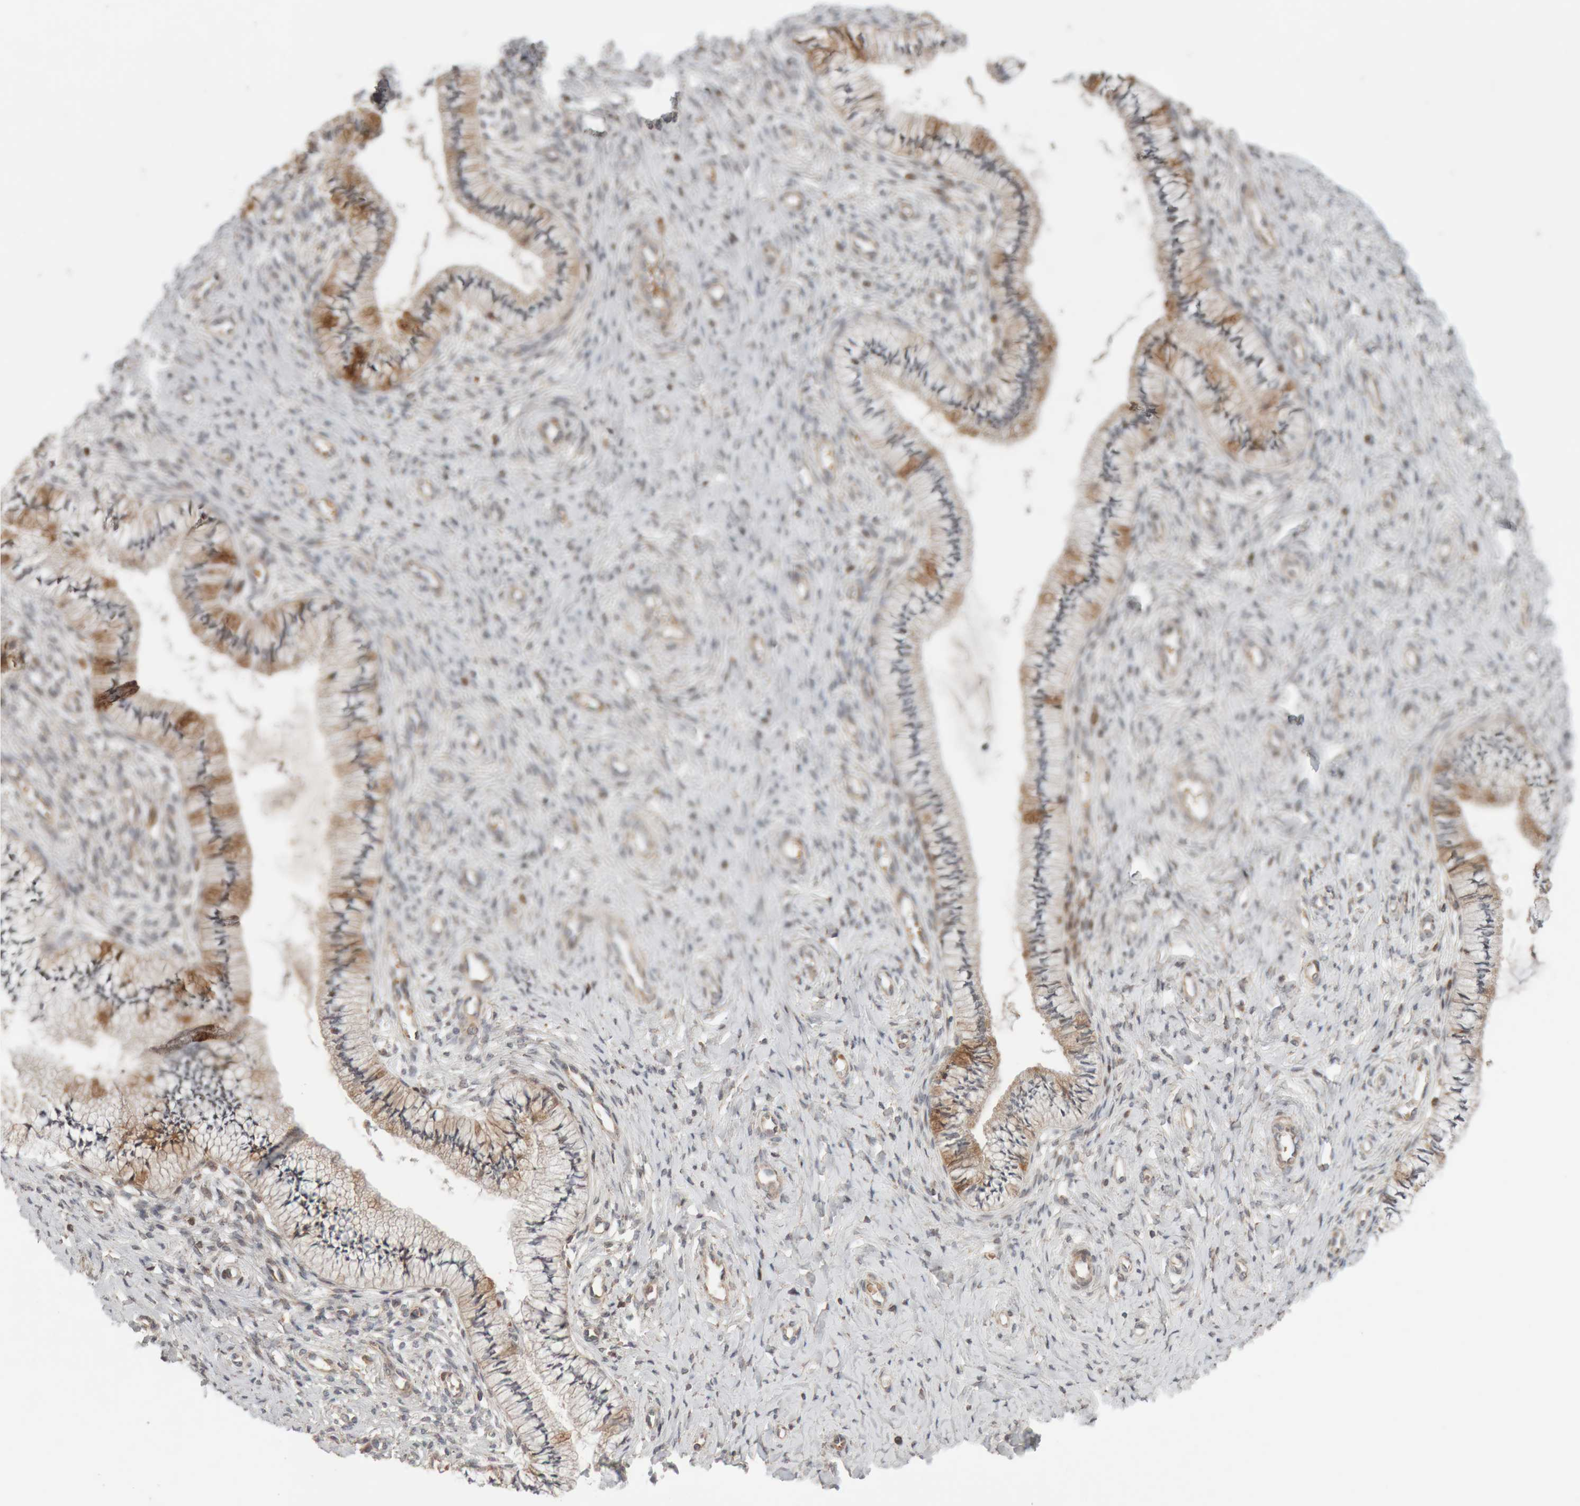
{"staining": {"intensity": "moderate", "quantity": "25%-75%", "location": "cytoplasmic/membranous"}, "tissue": "cervix", "cell_type": "Glandular cells", "image_type": "normal", "snomed": [{"axis": "morphology", "description": "Normal tissue, NOS"}, {"axis": "topography", "description": "Cervix"}], "caption": "Approximately 25%-75% of glandular cells in unremarkable human cervix show moderate cytoplasmic/membranous protein expression as visualized by brown immunohistochemical staining.", "gene": "KIF21B", "patient": {"sex": "female", "age": 36}}